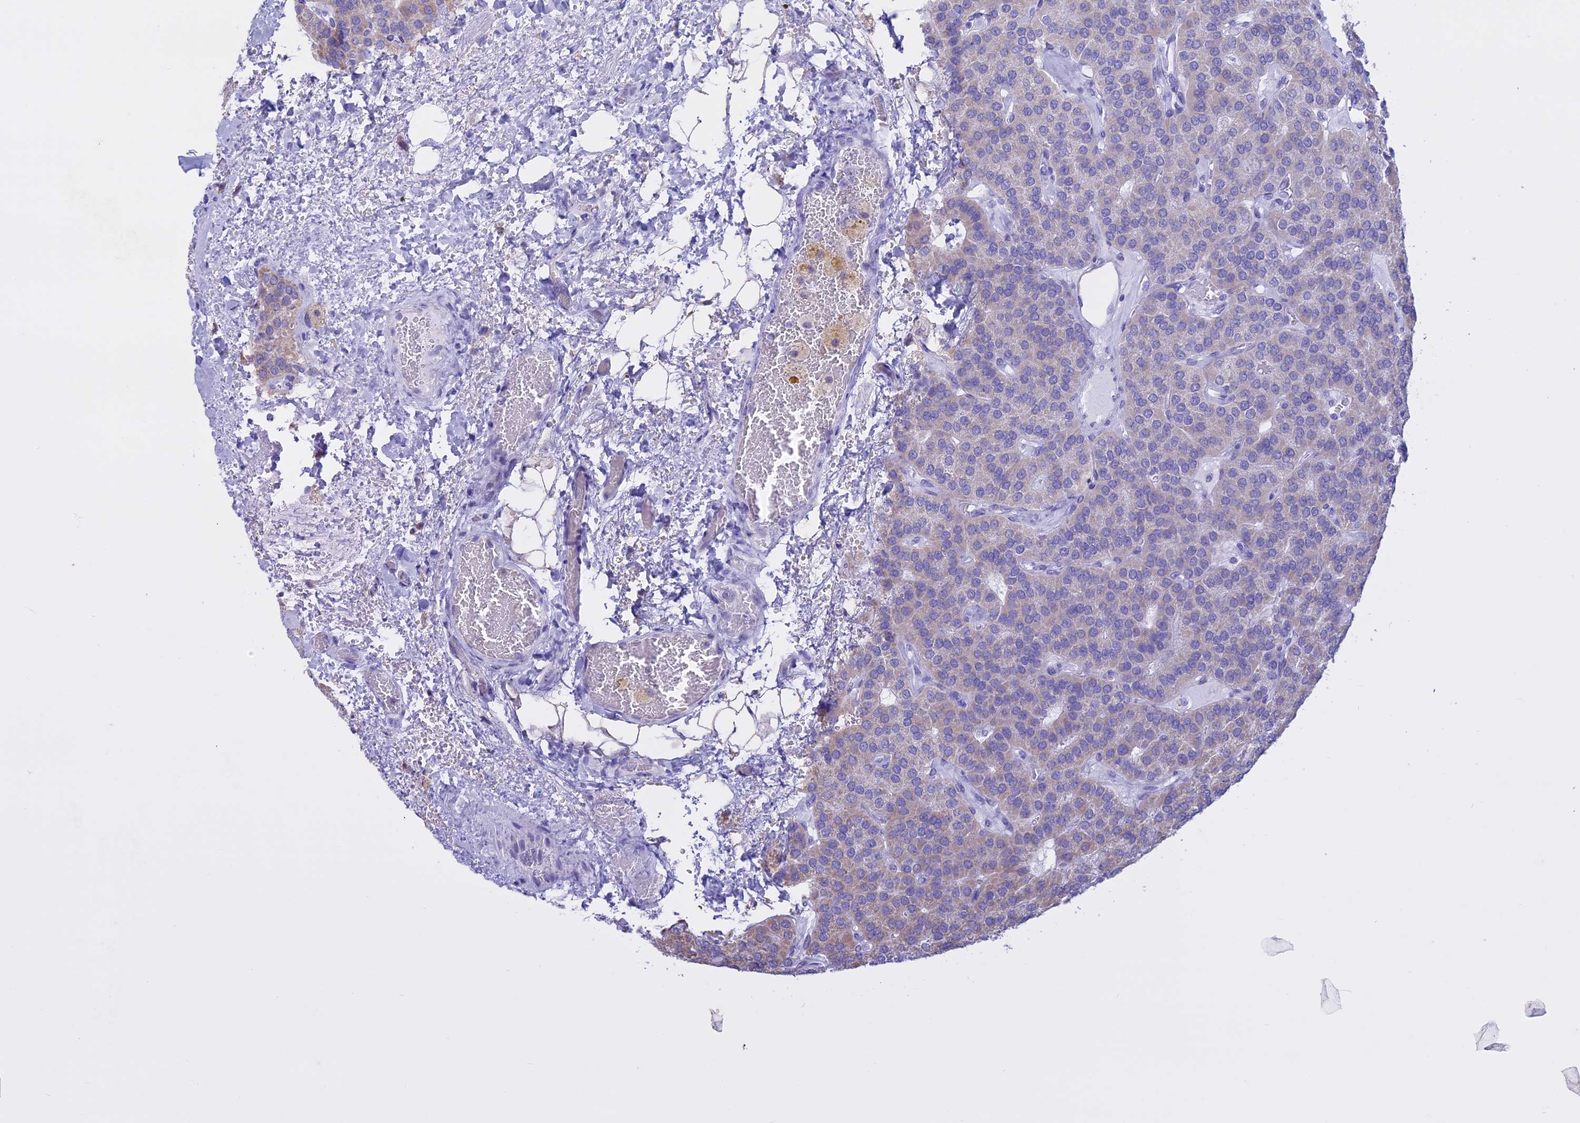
{"staining": {"intensity": "weak", "quantity": "<25%", "location": "cytoplasmic/membranous"}, "tissue": "parathyroid gland", "cell_type": "Glandular cells", "image_type": "normal", "snomed": [{"axis": "morphology", "description": "Normal tissue, NOS"}, {"axis": "morphology", "description": "Adenoma, NOS"}, {"axis": "topography", "description": "Parathyroid gland"}], "caption": "High magnification brightfield microscopy of unremarkable parathyroid gland stained with DAB (brown) and counterstained with hematoxylin (blue): glandular cells show no significant staining.", "gene": "LHFPL2", "patient": {"sex": "female", "age": 86}}